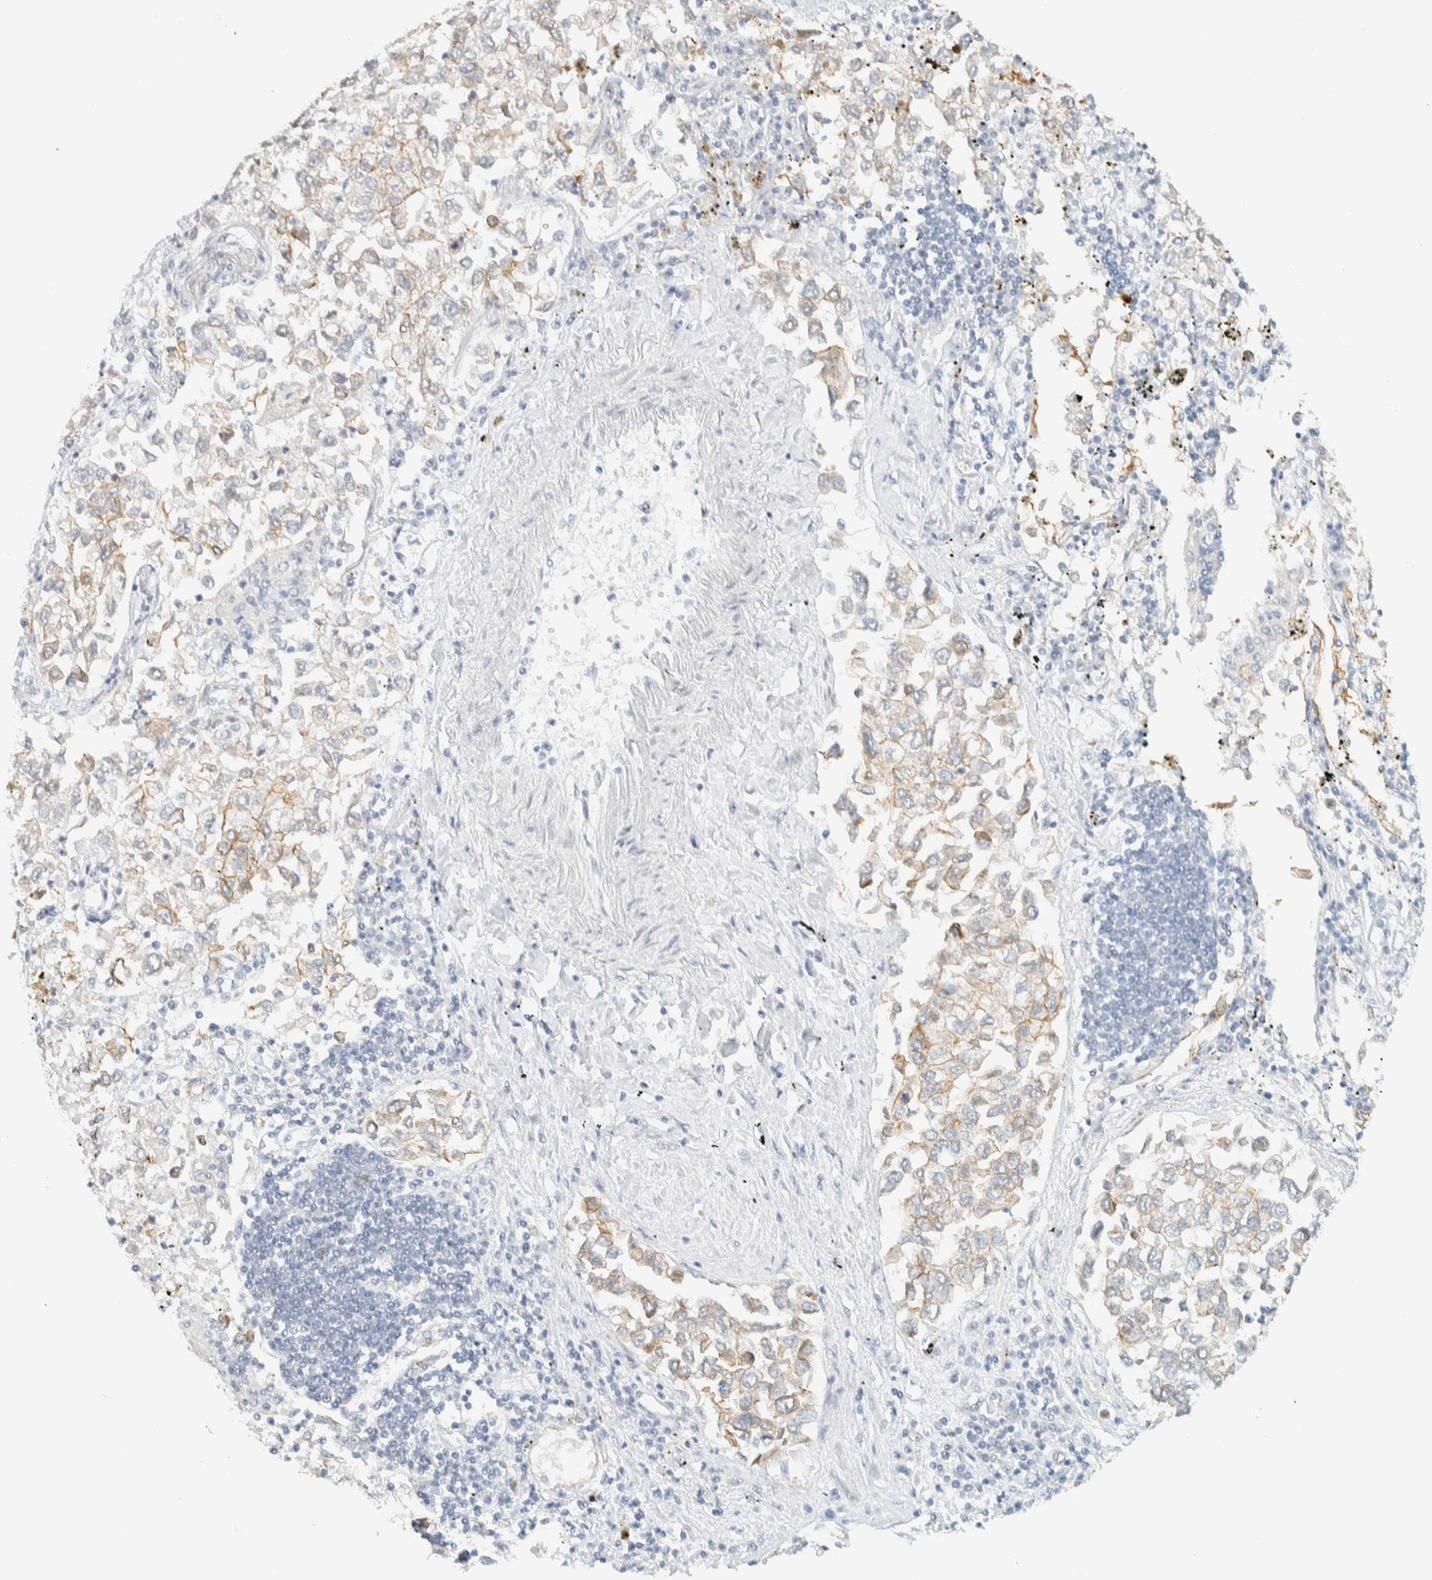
{"staining": {"intensity": "weak", "quantity": "25%-75%", "location": "cytoplasmic/membranous"}, "tissue": "lung cancer", "cell_type": "Tumor cells", "image_type": "cancer", "snomed": [{"axis": "morphology", "description": "Inflammation, NOS"}, {"axis": "morphology", "description": "Adenocarcinoma, NOS"}, {"axis": "topography", "description": "Lung"}], "caption": "Tumor cells show weak cytoplasmic/membranous staining in about 25%-75% of cells in lung cancer (adenocarcinoma). Immunohistochemistry (ihc) stains the protein of interest in brown and the nuclei are stained blue.", "gene": "C1QTNF12", "patient": {"sex": "male", "age": 63}}